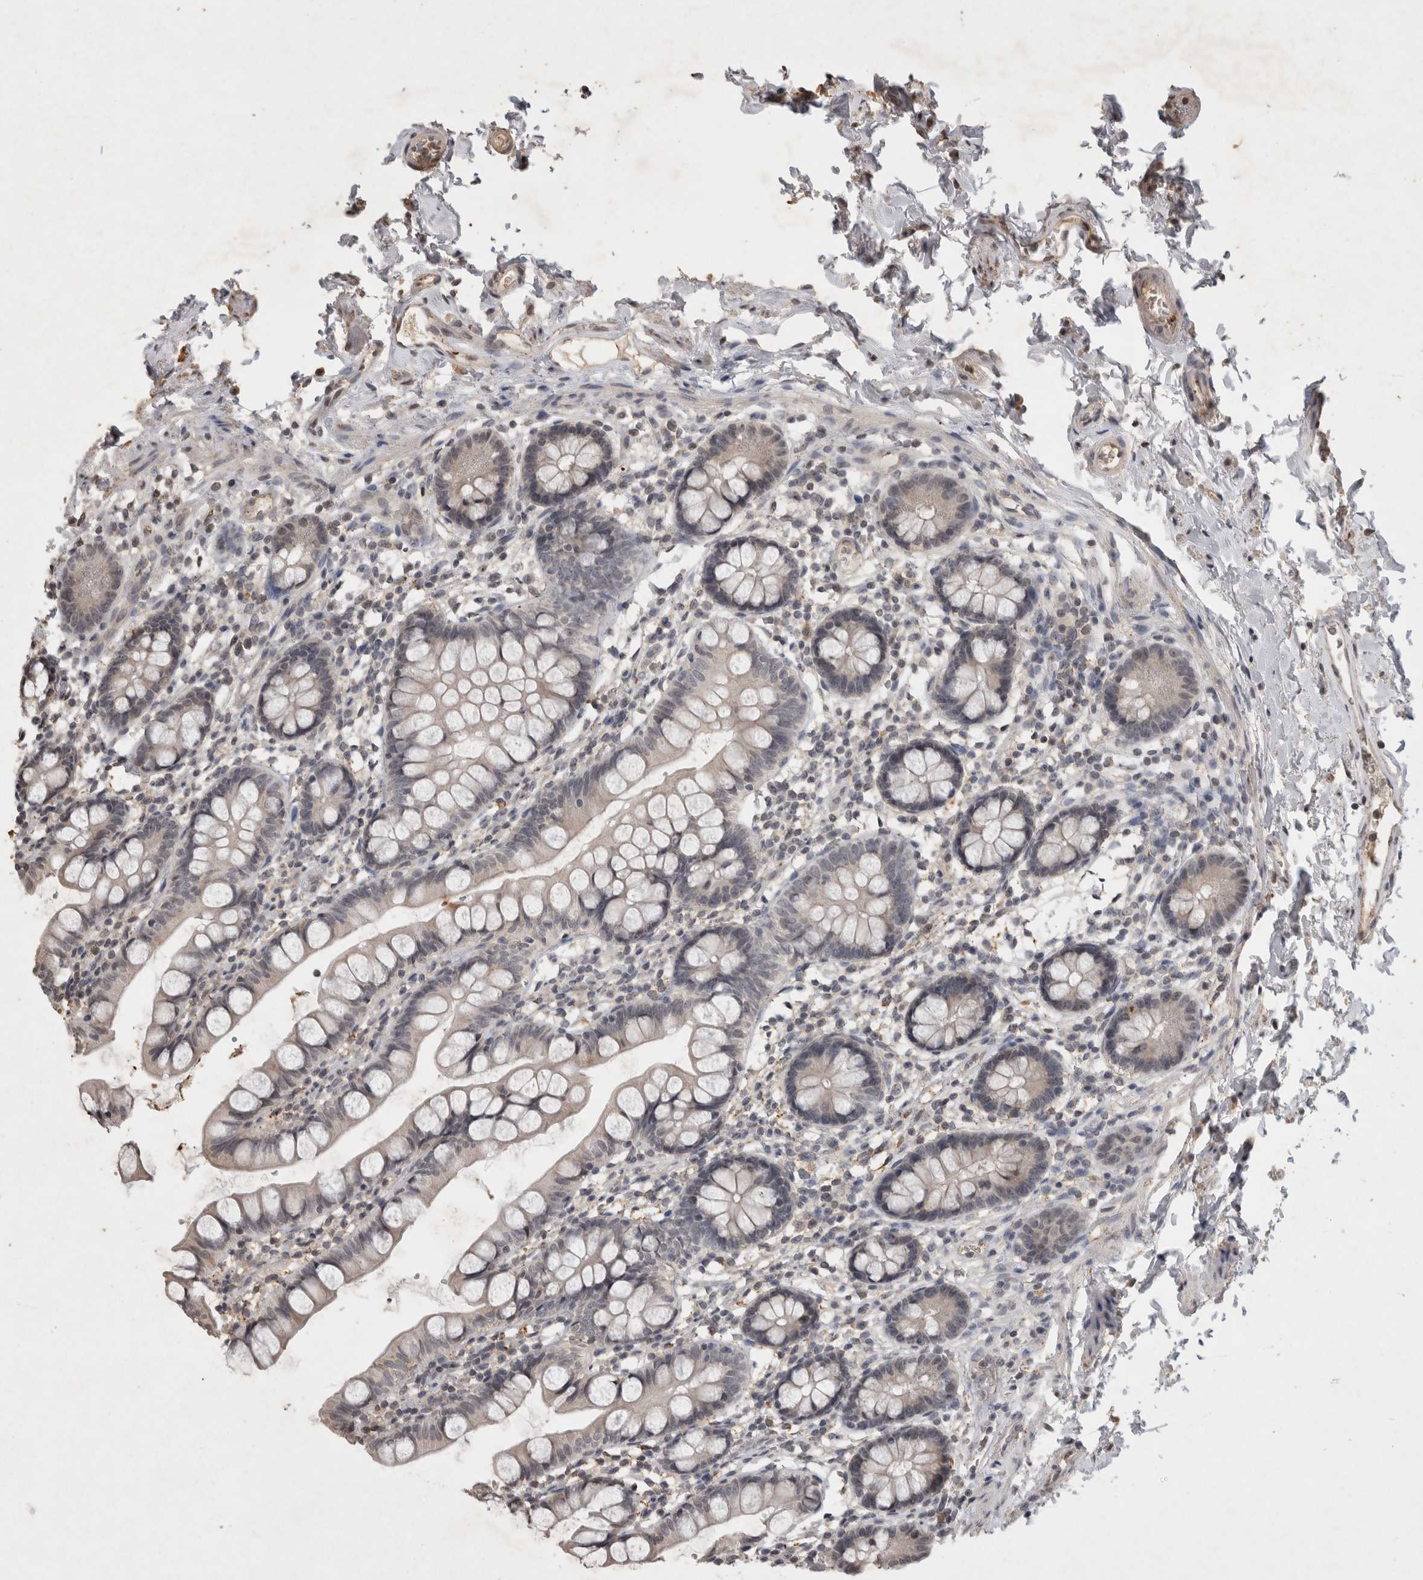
{"staining": {"intensity": "negative", "quantity": "none", "location": "none"}, "tissue": "small intestine", "cell_type": "Glandular cells", "image_type": "normal", "snomed": [{"axis": "morphology", "description": "Normal tissue, NOS"}, {"axis": "topography", "description": "Small intestine"}], "caption": "An immunohistochemistry histopathology image of benign small intestine is shown. There is no staining in glandular cells of small intestine.", "gene": "HRK", "patient": {"sex": "female", "age": 84}}